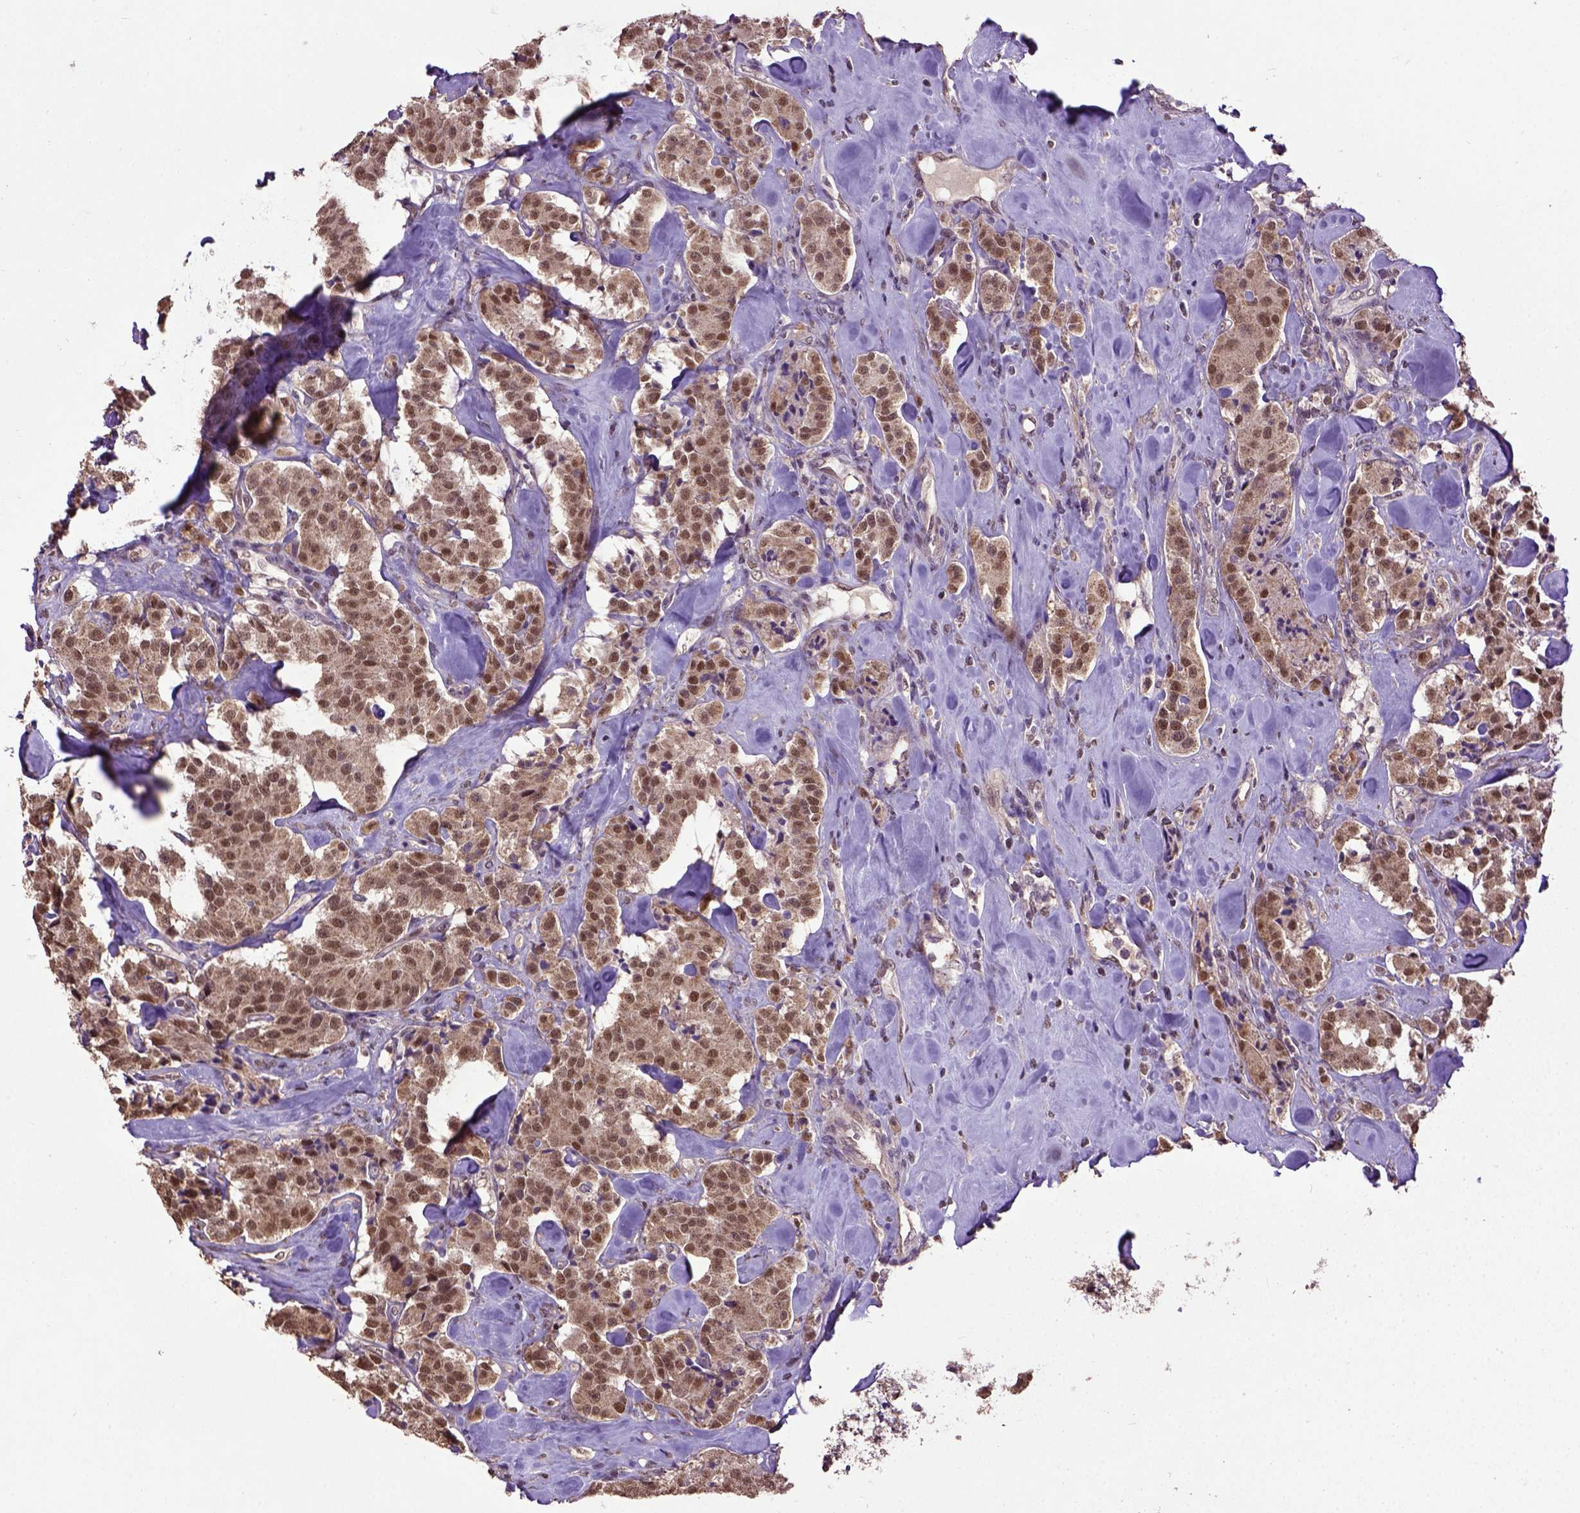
{"staining": {"intensity": "moderate", "quantity": ">75%", "location": "nuclear"}, "tissue": "carcinoid", "cell_type": "Tumor cells", "image_type": "cancer", "snomed": [{"axis": "morphology", "description": "Carcinoid, malignant, NOS"}, {"axis": "topography", "description": "Pancreas"}], "caption": "An IHC histopathology image of tumor tissue is shown. Protein staining in brown labels moderate nuclear positivity in malignant carcinoid within tumor cells. (IHC, brightfield microscopy, high magnification).", "gene": "UBA3", "patient": {"sex": "male", "age": 41}}